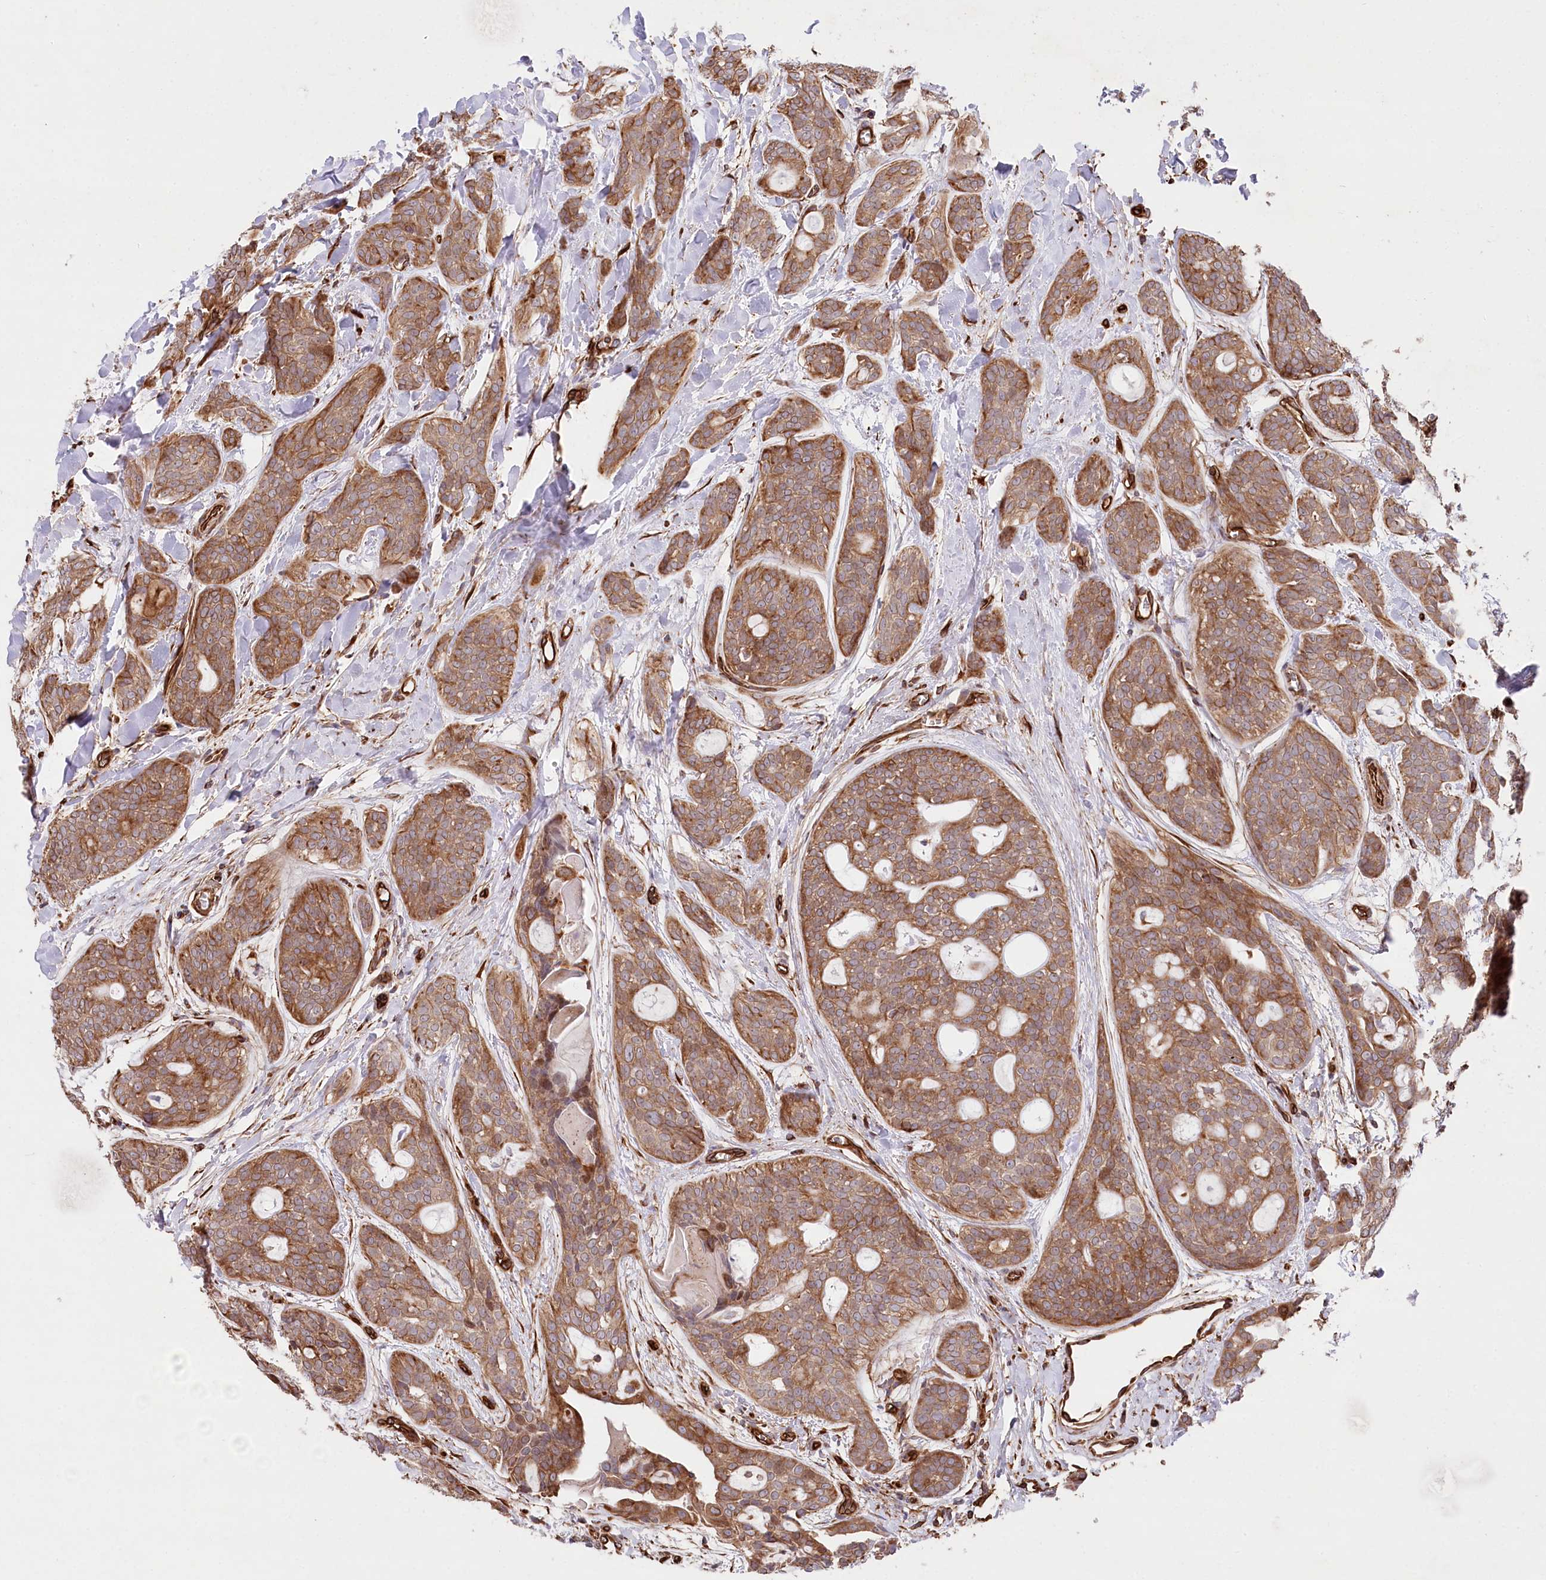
{"staining": {"intensity": "moderate", "quantity": ">75%", "location": "cytoplasmic/membranous"}, "tissue": "head and neck cancer", "cell_type": "Tumor cells", "image_type": "cancer", "snomed": [{"axis": "morphology", "description": "Adenocarcinoma, NOS"}, {"axis": "topography", "description": "Head-Neck"}], "caption": "Adenocarcinoma (head and neck) stained with immunohistochemistry displays moderate cytoplasmic/membranous expression in approximately >75% of tumor cells.", "gene": "MTPAP", "patient": {"sex": "male", "age": 66}}